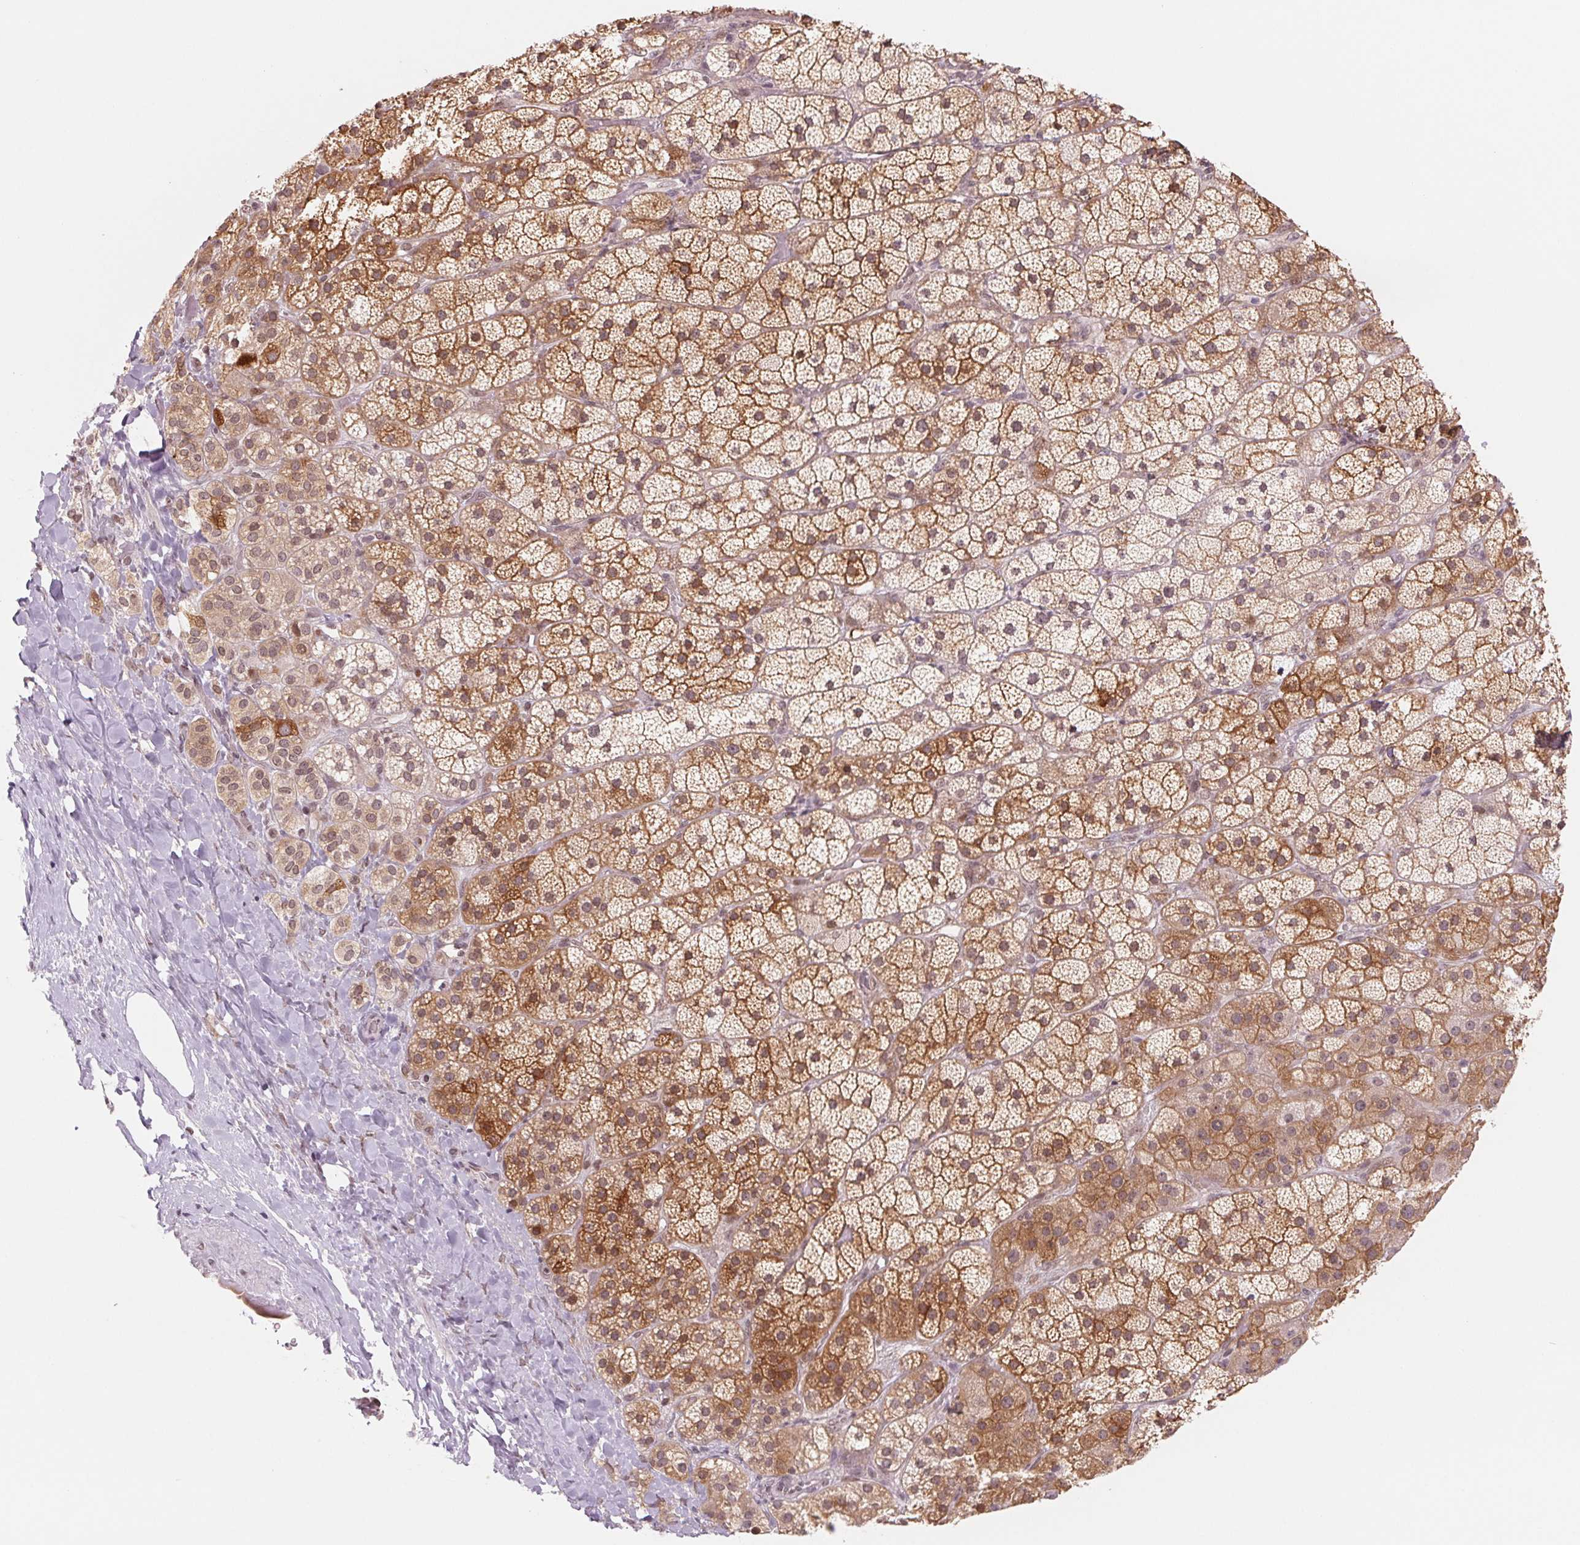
{"staining": {"intensity": "moderate", "quantity": ">75%", "location": "cytoplasmic/membranous"}, "tissue": "adrenal gland", "cell_type": "Glandular cells", "image_type": "normal", "snomed": [{"axis": "morphology", "description": "Normal tissue, NOS"}, {"axis": "topography", "description": "Adrenal gland"}], "caption": "A histopathology image of adrenal gland stained for a protein displays moderate cytoplasmic/membranous brown staining in glandular cells. (DAB = brown stain, brightfield microscopy at high magnification).", "gene": "DNAJB6", "patient": {"sex": "male", "age": 57}}